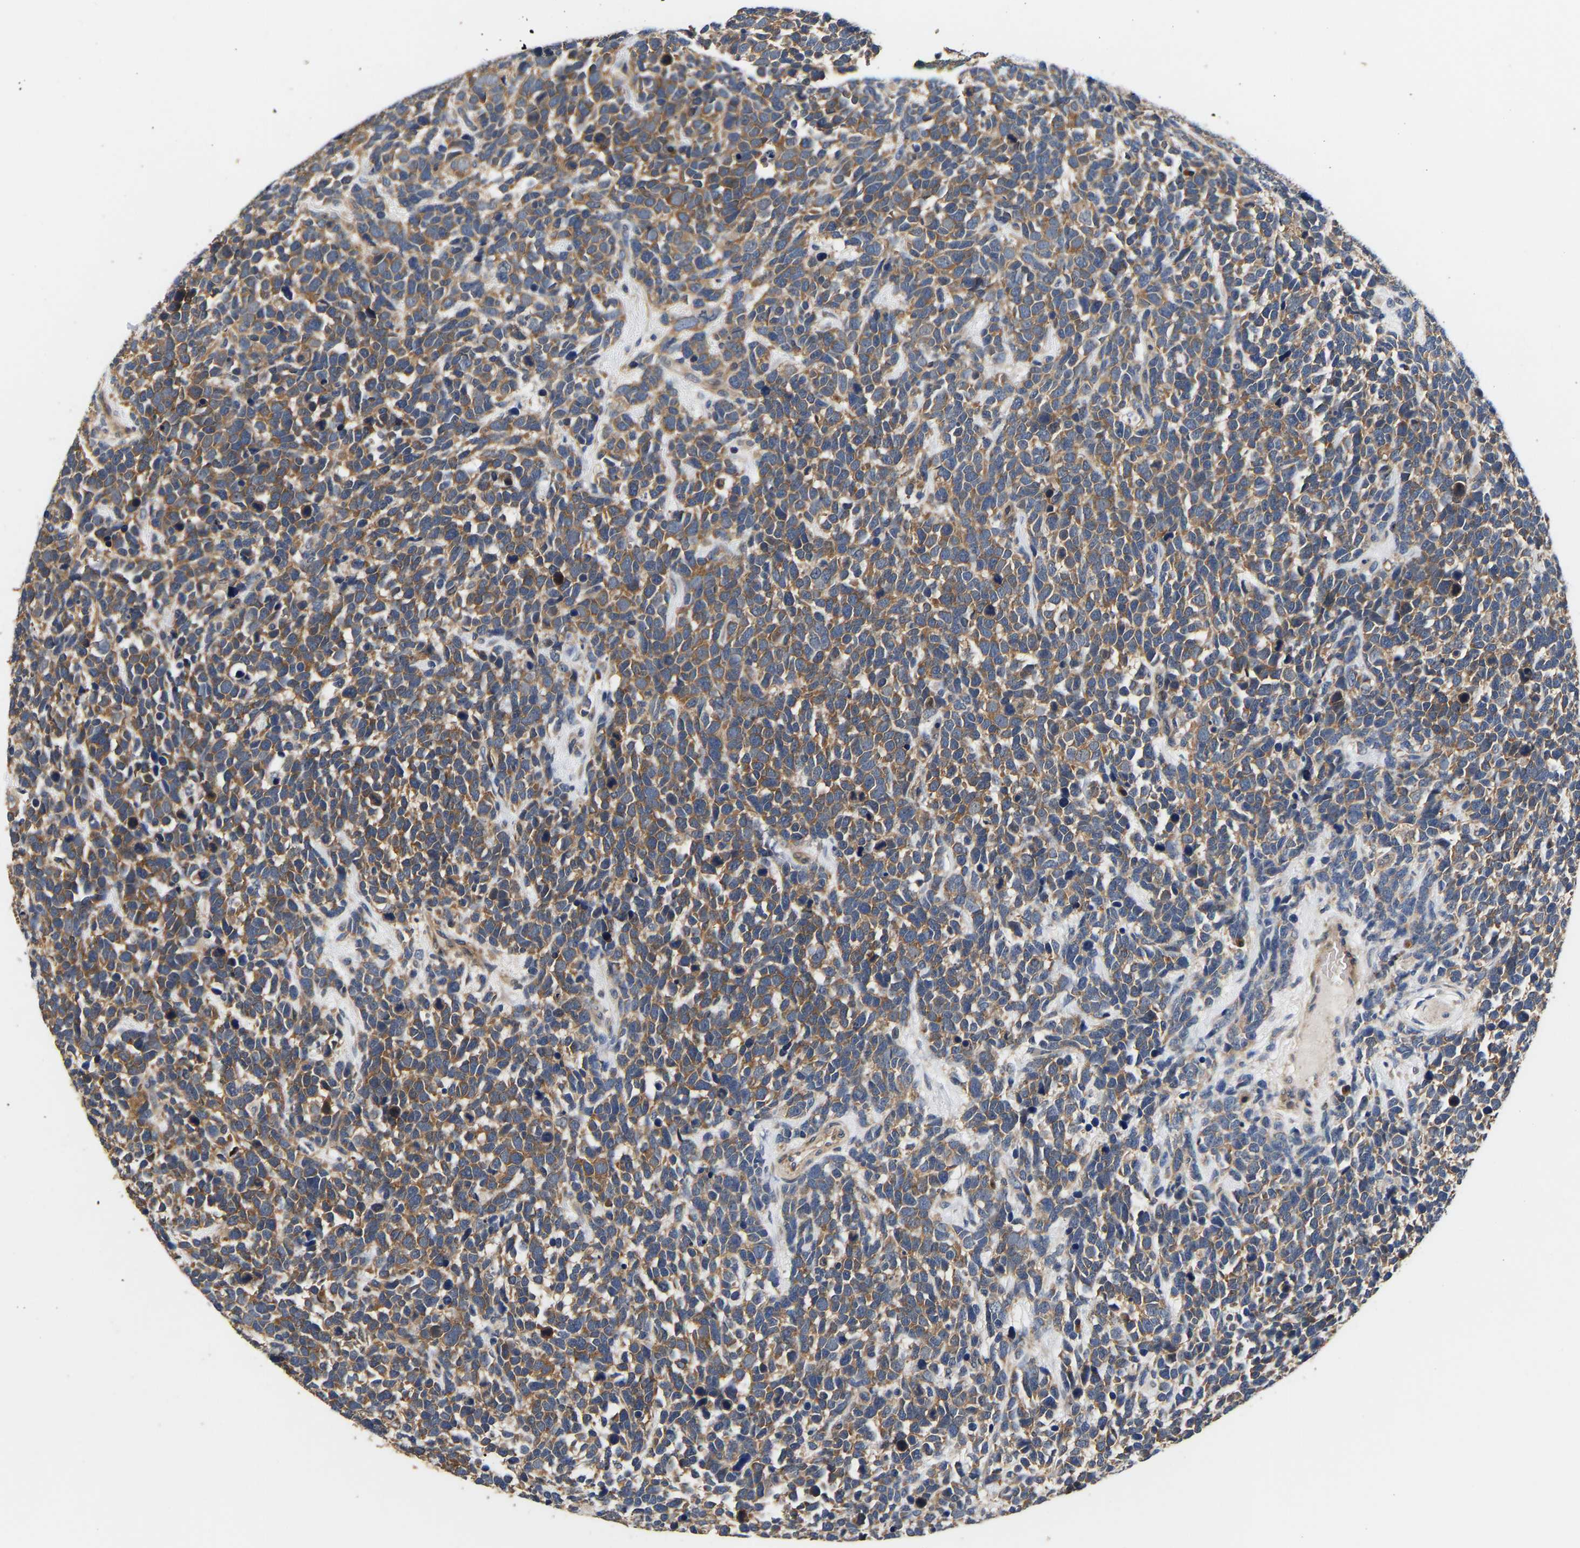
{"staining": {"intensity": "moderate", "quantity": ">75%", "location": "cytoplasmic/membranous"}, "tissue": "urothelial cancer", "cell_type": "Tumor cells", "image_type": "cancer", "snomed": [{"axis": "morphology", "description": "Urothelial carcinoma, High grade"}, {"axis": "topography", "description": "Urinary bladder"}], "caption": "Moderate cytoplasmic/membranous staining for a protein is present in approximately >75% of tumor cells of high-grade urothelial carcinoma using IHC.", "gene": "LRBA", "patient": {"sex": "female", "age": 82}}